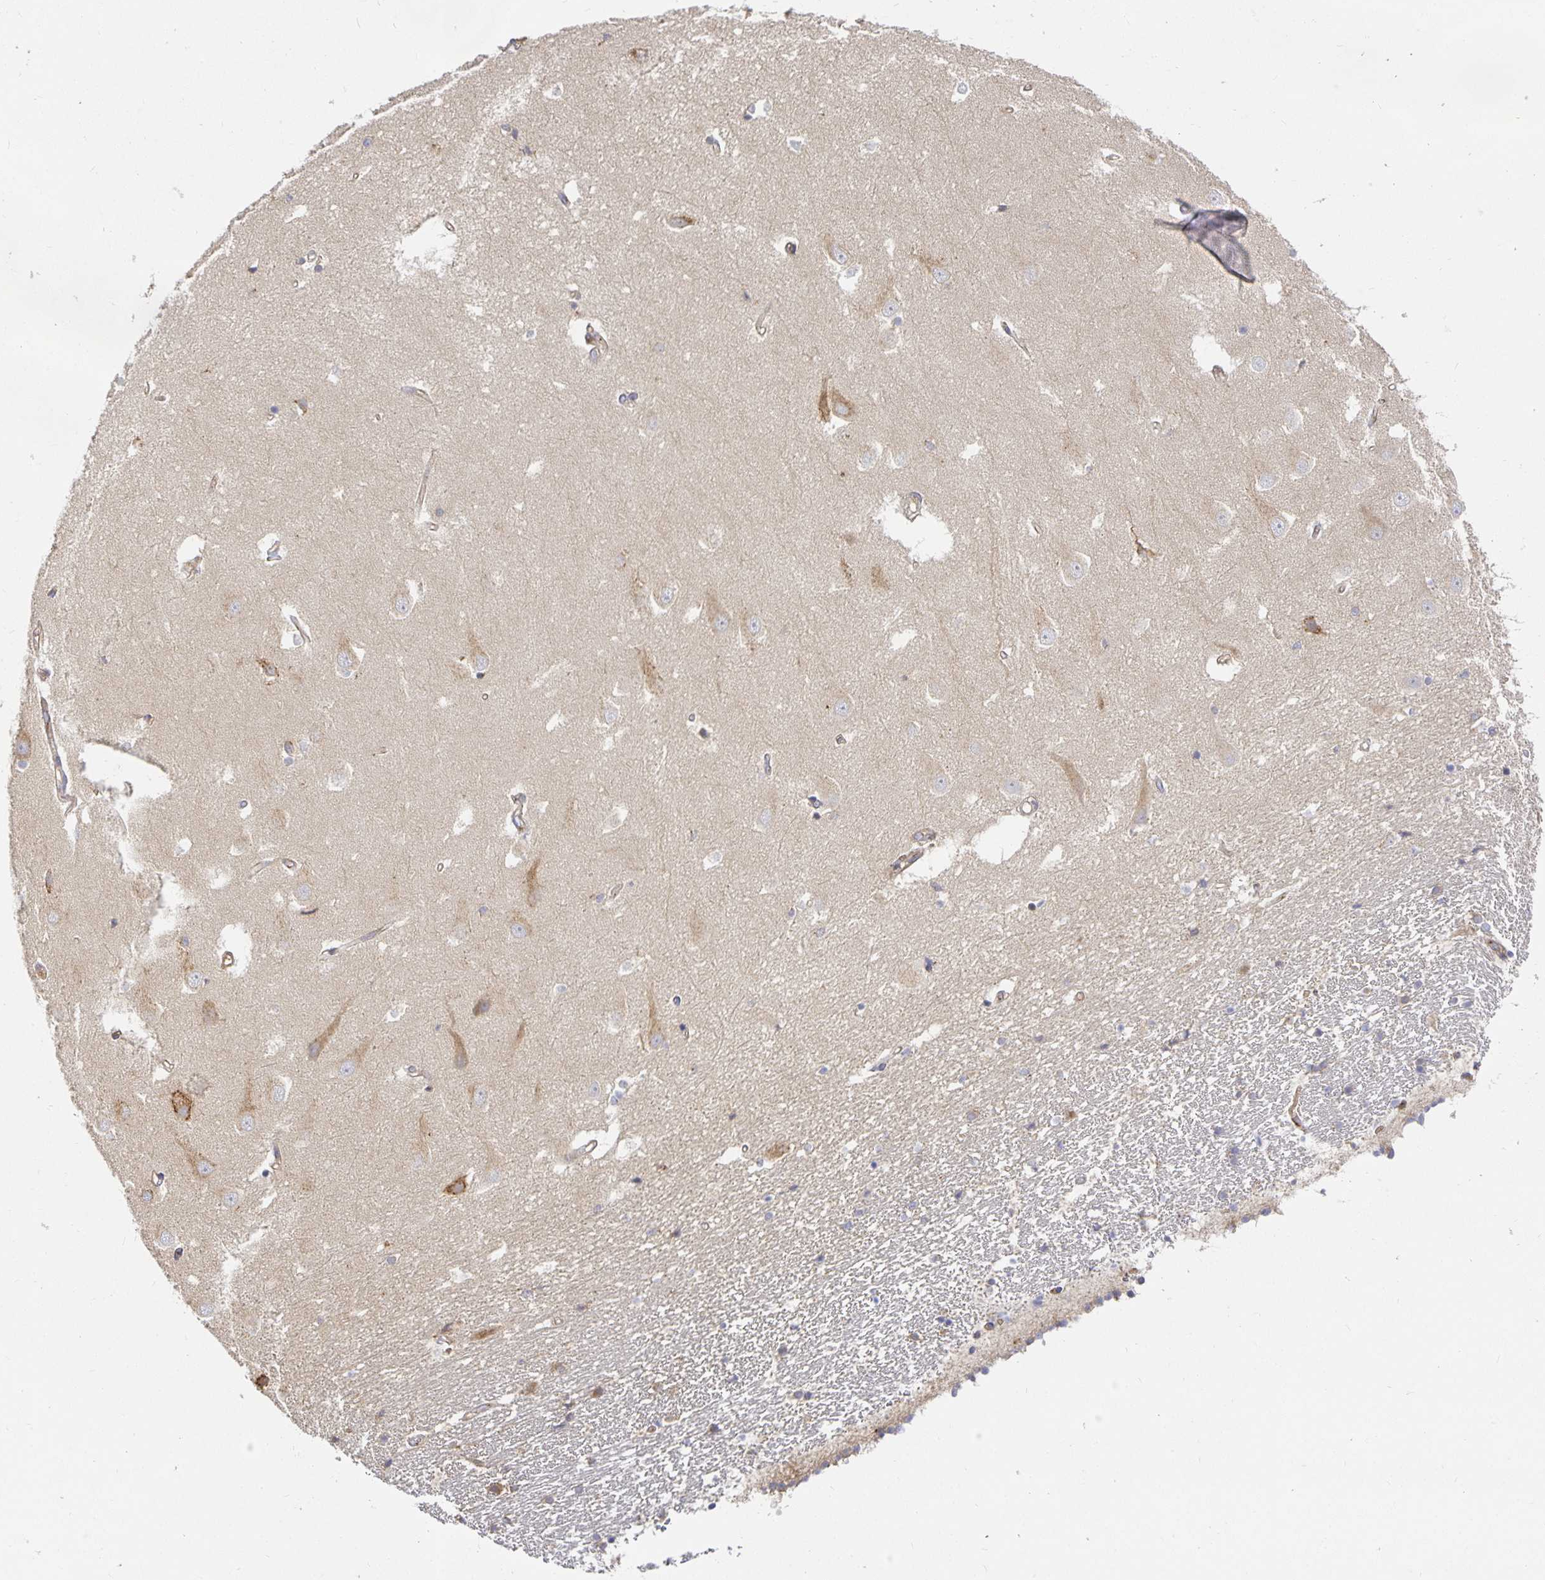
{"staining": {"intensity": "moderate", "quantity": "<25%", "location": "cytoplasmic/membranous"}, "tissue": "hippocampus", "cell_type": "Glial cells", "image_type": "normal", "snomed": [{"axis": "morphology", "description": "Normal tissue, NOS"}, {"axis": "topography", "description": "Hippocampus"}], "caption": "Brown immunohistochemical staining in normal hippocampus exhibits moderate cytoplasmic/membranous staining in approximately <25% of glial cells.", "gene": "USO1", "patient": {"sex": "male", "age": 63}}